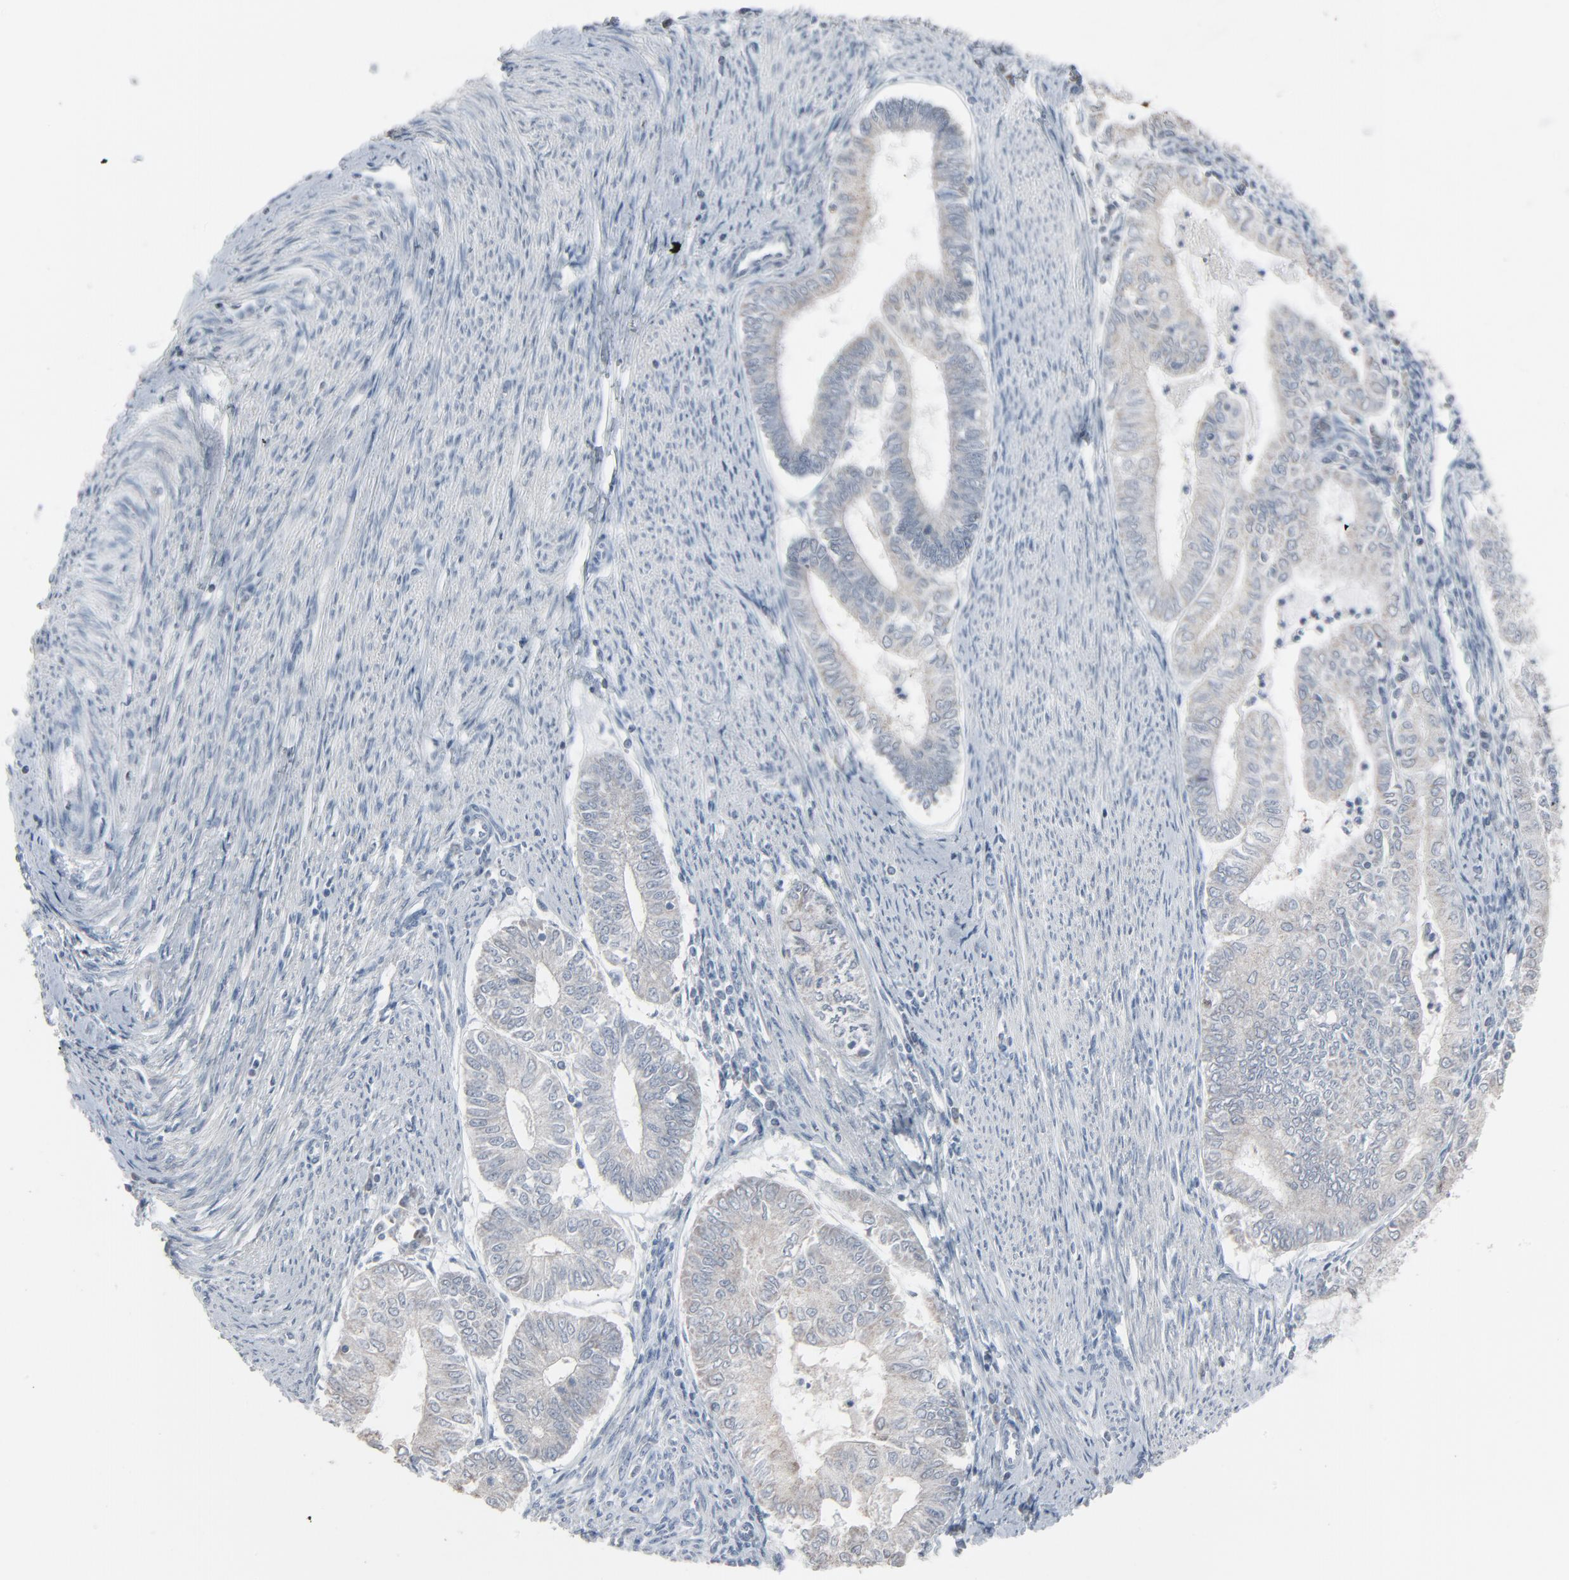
{"staining": {"intensity": "weak", "quantity": "<25%", "location": "cytoplasmic/membranous"}, "tissue": "endometrial cancer", "cell_type": "Tumor cells", "image_type": "cancer", "snomed": [{"axis": "morphology", "description": "Adenocarcinoma, NOS"}, {"axis": "topography", "description": "Endometrium"}], "caption": "Tumor cells are negative for brown protein staining in endometrial cancer. (Stains: DAB immunohistochemistry with hematoxylin counter stain, Microscopy: brightfield microscopy at high magnification).", "gene": "SAGE1", "patient": {"sex": "female", "age": 66}}